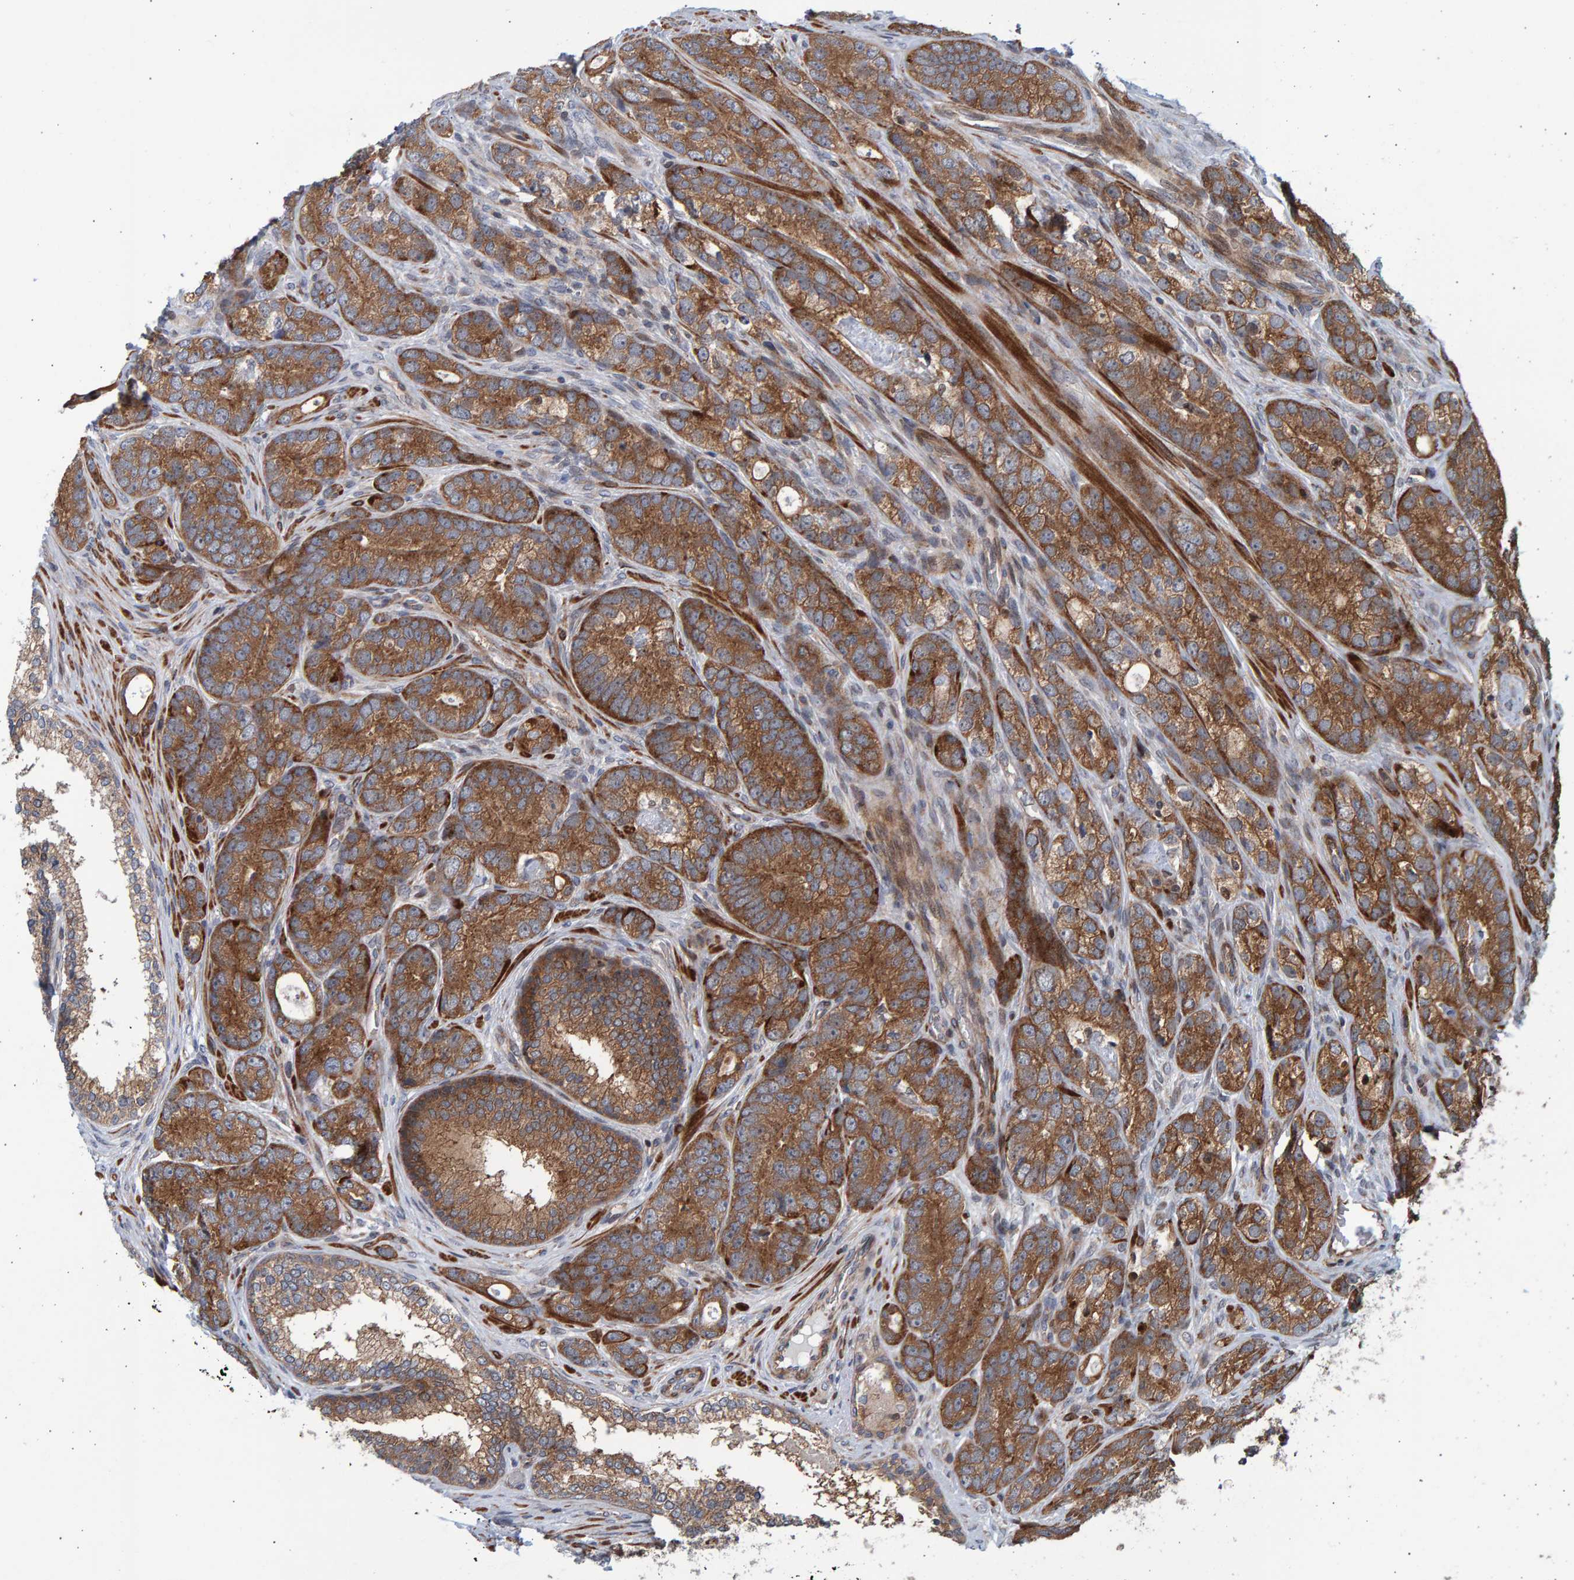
{"staining": {"intensity": "moderate", "quantity": ">75%", "location": "cytoplasmic/membranous"}, "tissue": "prostate cancer", "cell_type": "Tumor cells", "image_type": "cancer", "snomed": [{"axis": "morphology", "description": "Adenocarcinoma, High grade"}, {"axis": "topography", "description": "Prostate"}], "caption": "Protein expression by immunohistochemistry reveals moderate cytoplasmic/membranous staining in approximately >75% of tumor cells in prostate cancer.", "gene": "LRBA", "patient": {"sex": "male", "age": 56}}